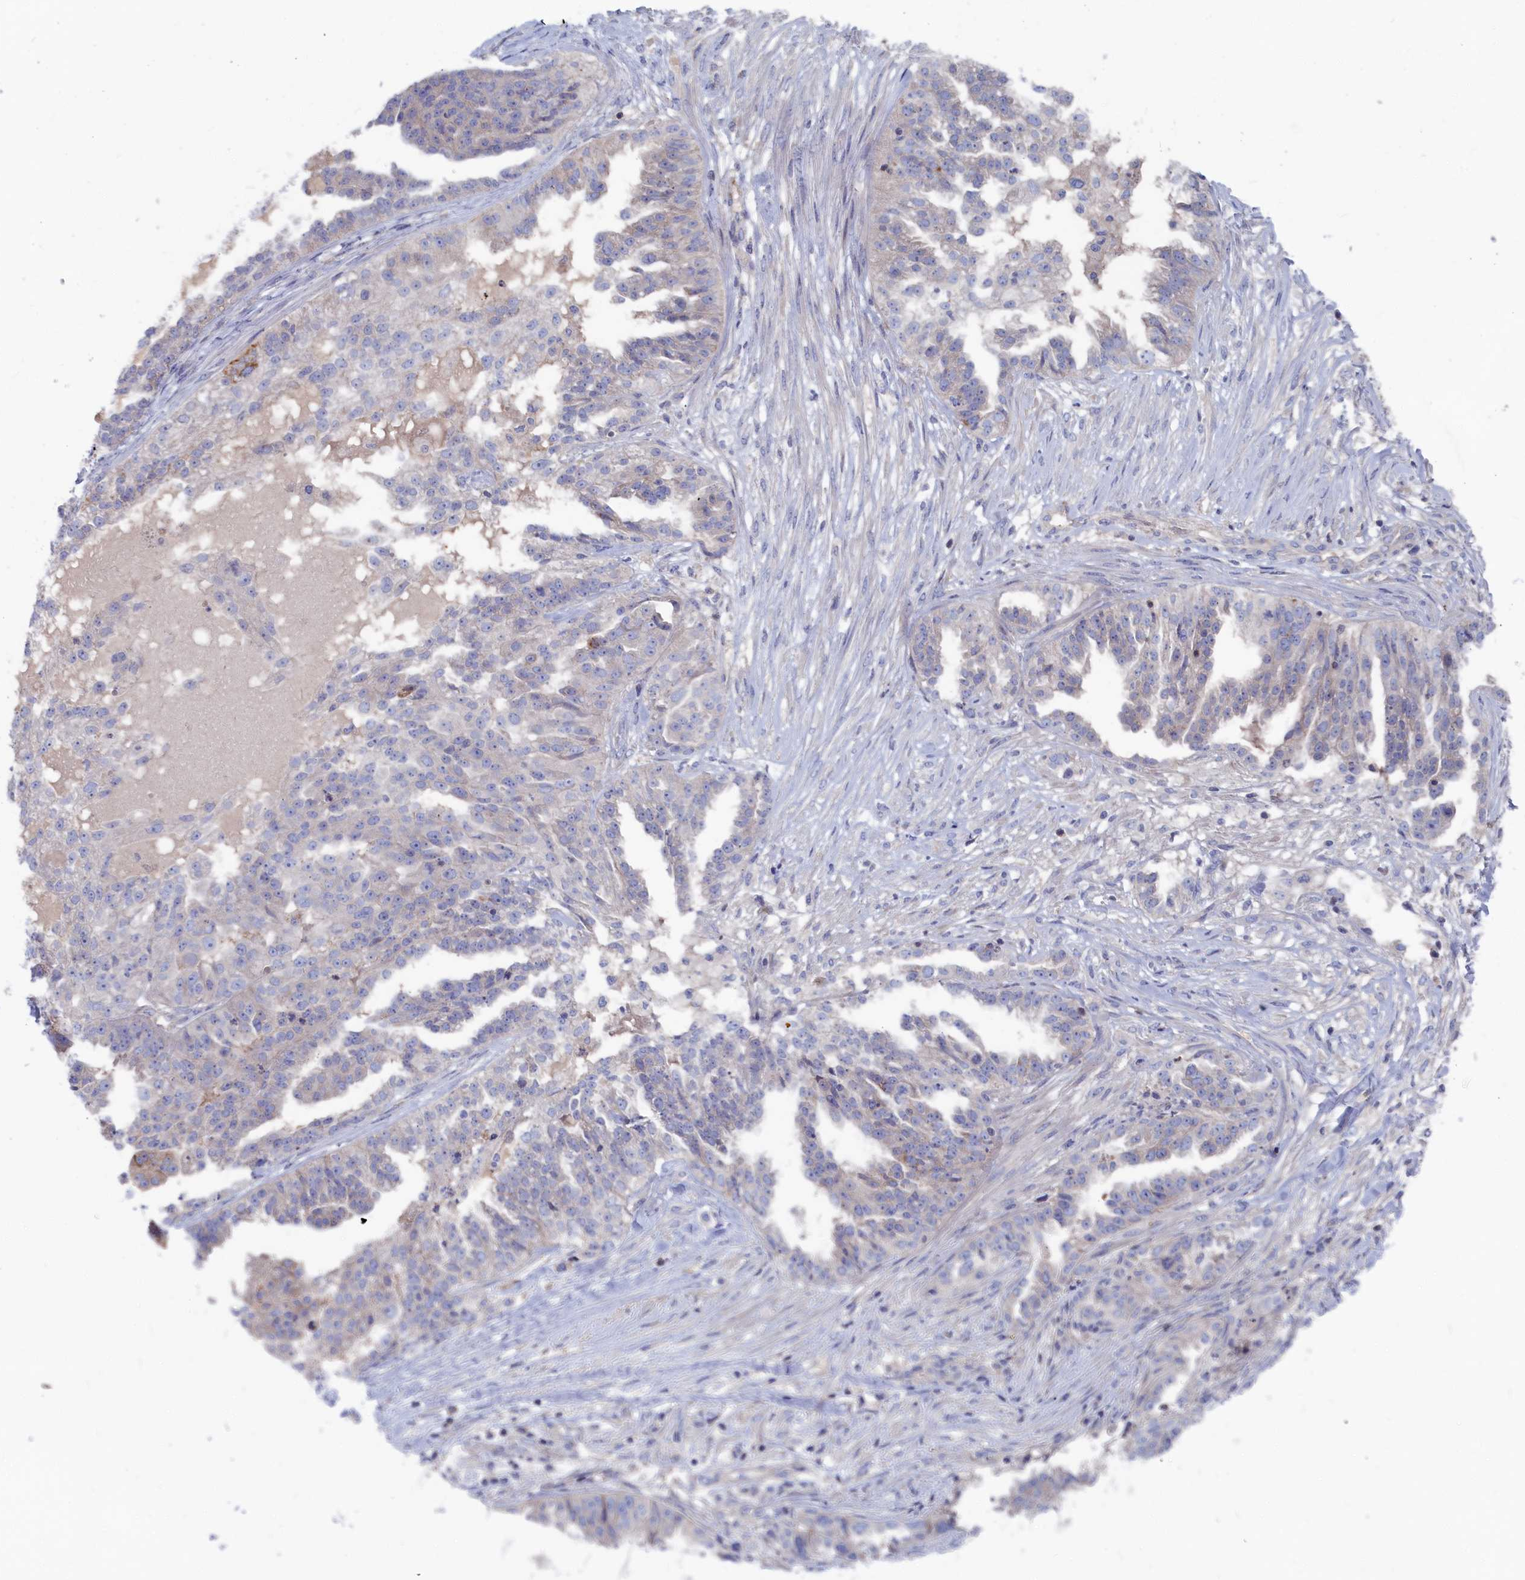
{"staining": {"intensity": "negative", "quantity": "none", "location": "none"}, "tissue": "ovarian cancer", "cell_type": "Tumor cells", "image_type": "cancer", "snomed": [{"axis": "morphology", "description": "Cystadenocarcinoma, serous, NOS"}, {"axis": "topography", "description": "Ovary"}], "caption": "A photomicrograph of ovarian serous cystadenocarcinoma stained for a protein shows no brown staining in tumor cells. (Stains: DAB IHC with hematoxylin counter stain, Microscopy: brightfield microscopy at high magnification).", "gene": "CEND1", "patient": {"sex": "female", "age": 58}}